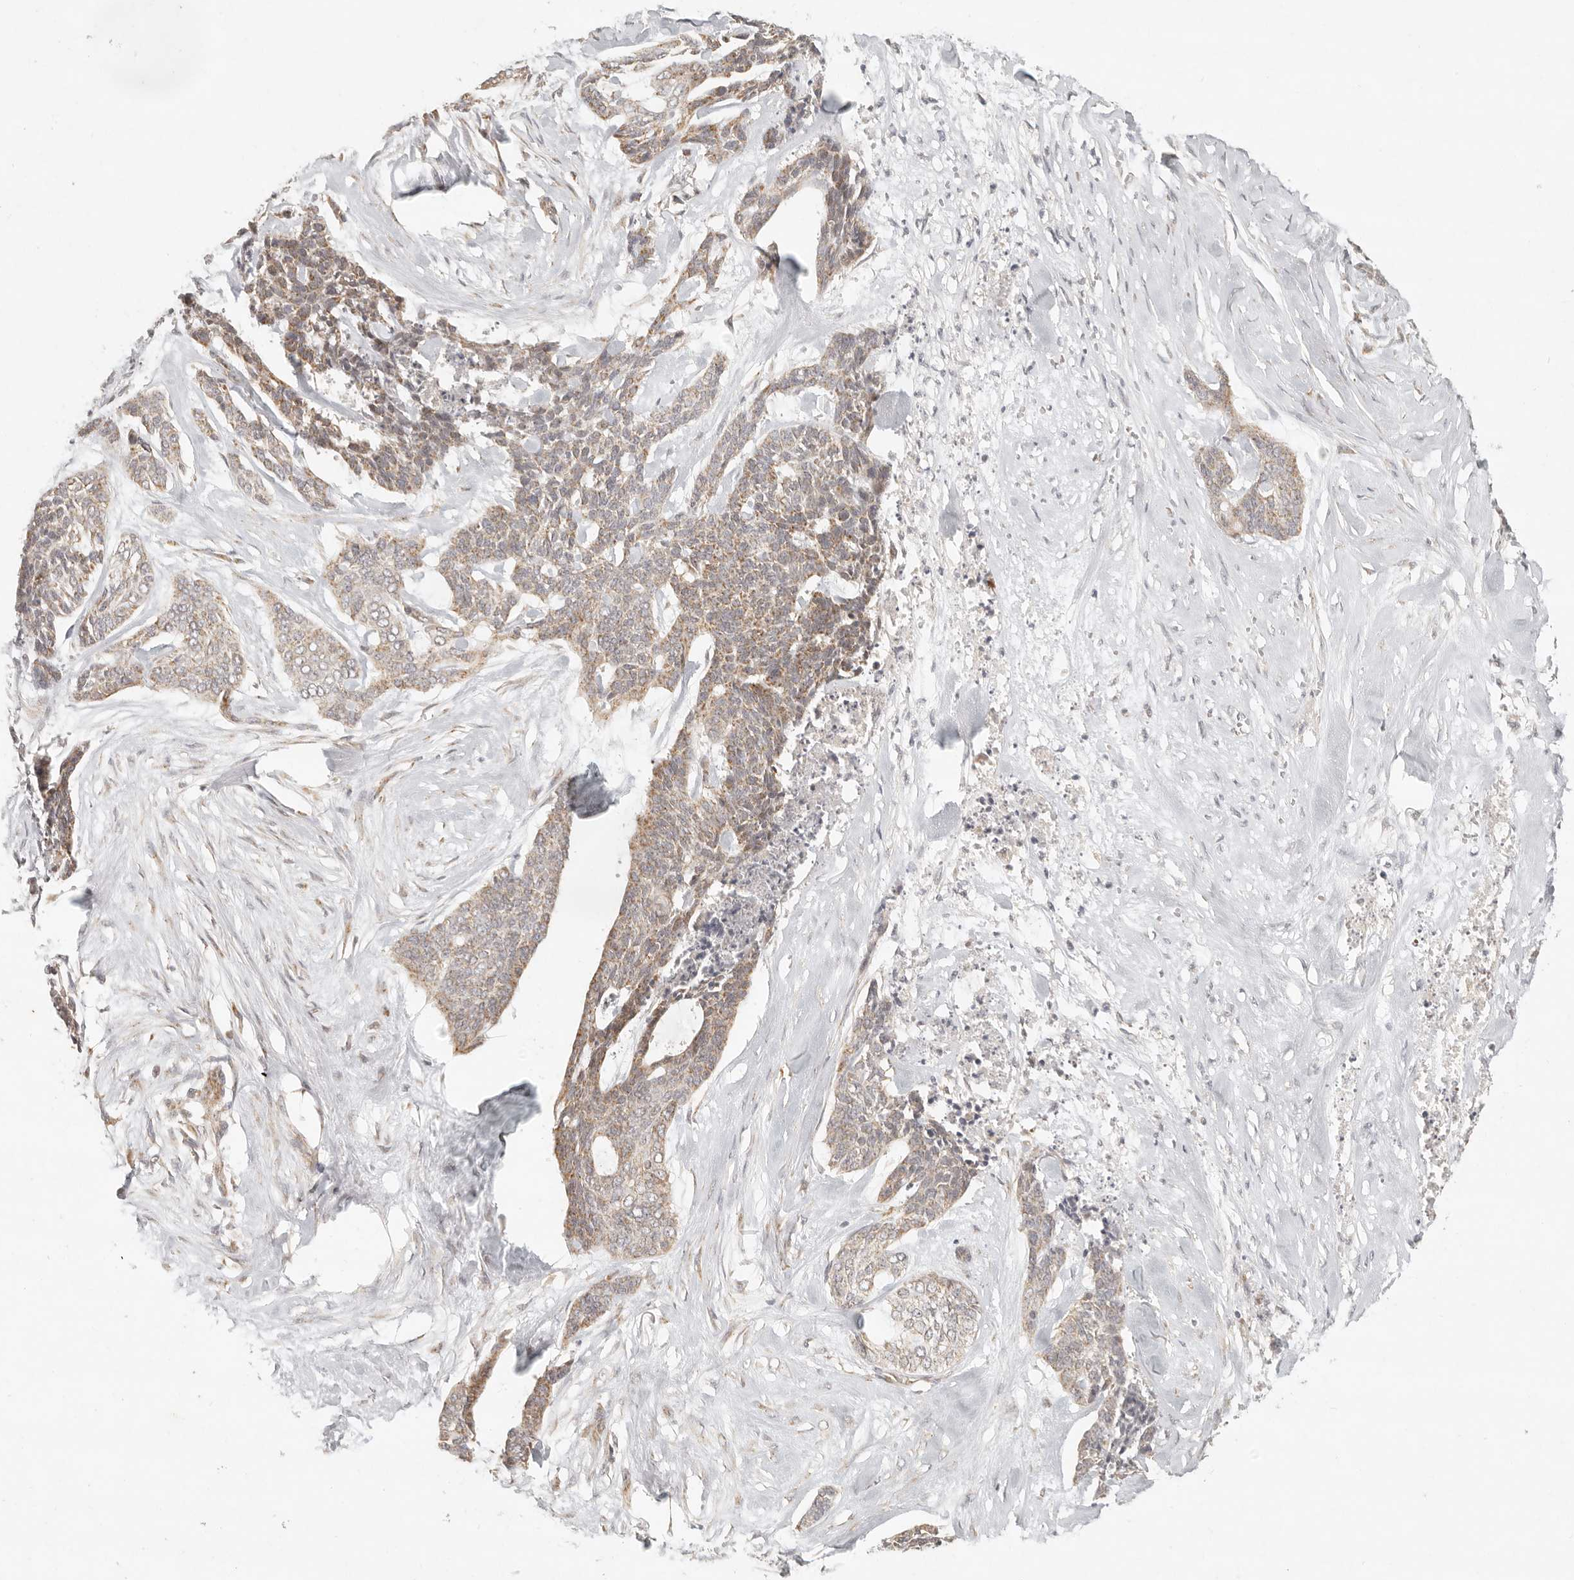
{"staining": {"intensity": "weak", "quantity": ">75%", "location": "cytoplasmic/membranous"}, "tissue": "skin cancer", "cell_type": "Tumor cells", "image_type": "cancer", "snomed": [{"axis": "morphology", "description": "Basal cell carcinoma"}, {"axis": "topography", "description": "Skin"}], "caption": "Immunohistochemistry (DAB) staining of human skin cancer (basal cell carcinoma) shows weak cytoplasmic/membranous protein positivity in about >75% of tumor cells. Using DAB (3,3'-diaminobenzidine) (brown) and hematoxylin (blue) stains, captured at high magnification using brightfield microscopy.", "gene": "MRPL55", "patient": {"sex": "female", "age": 64}}